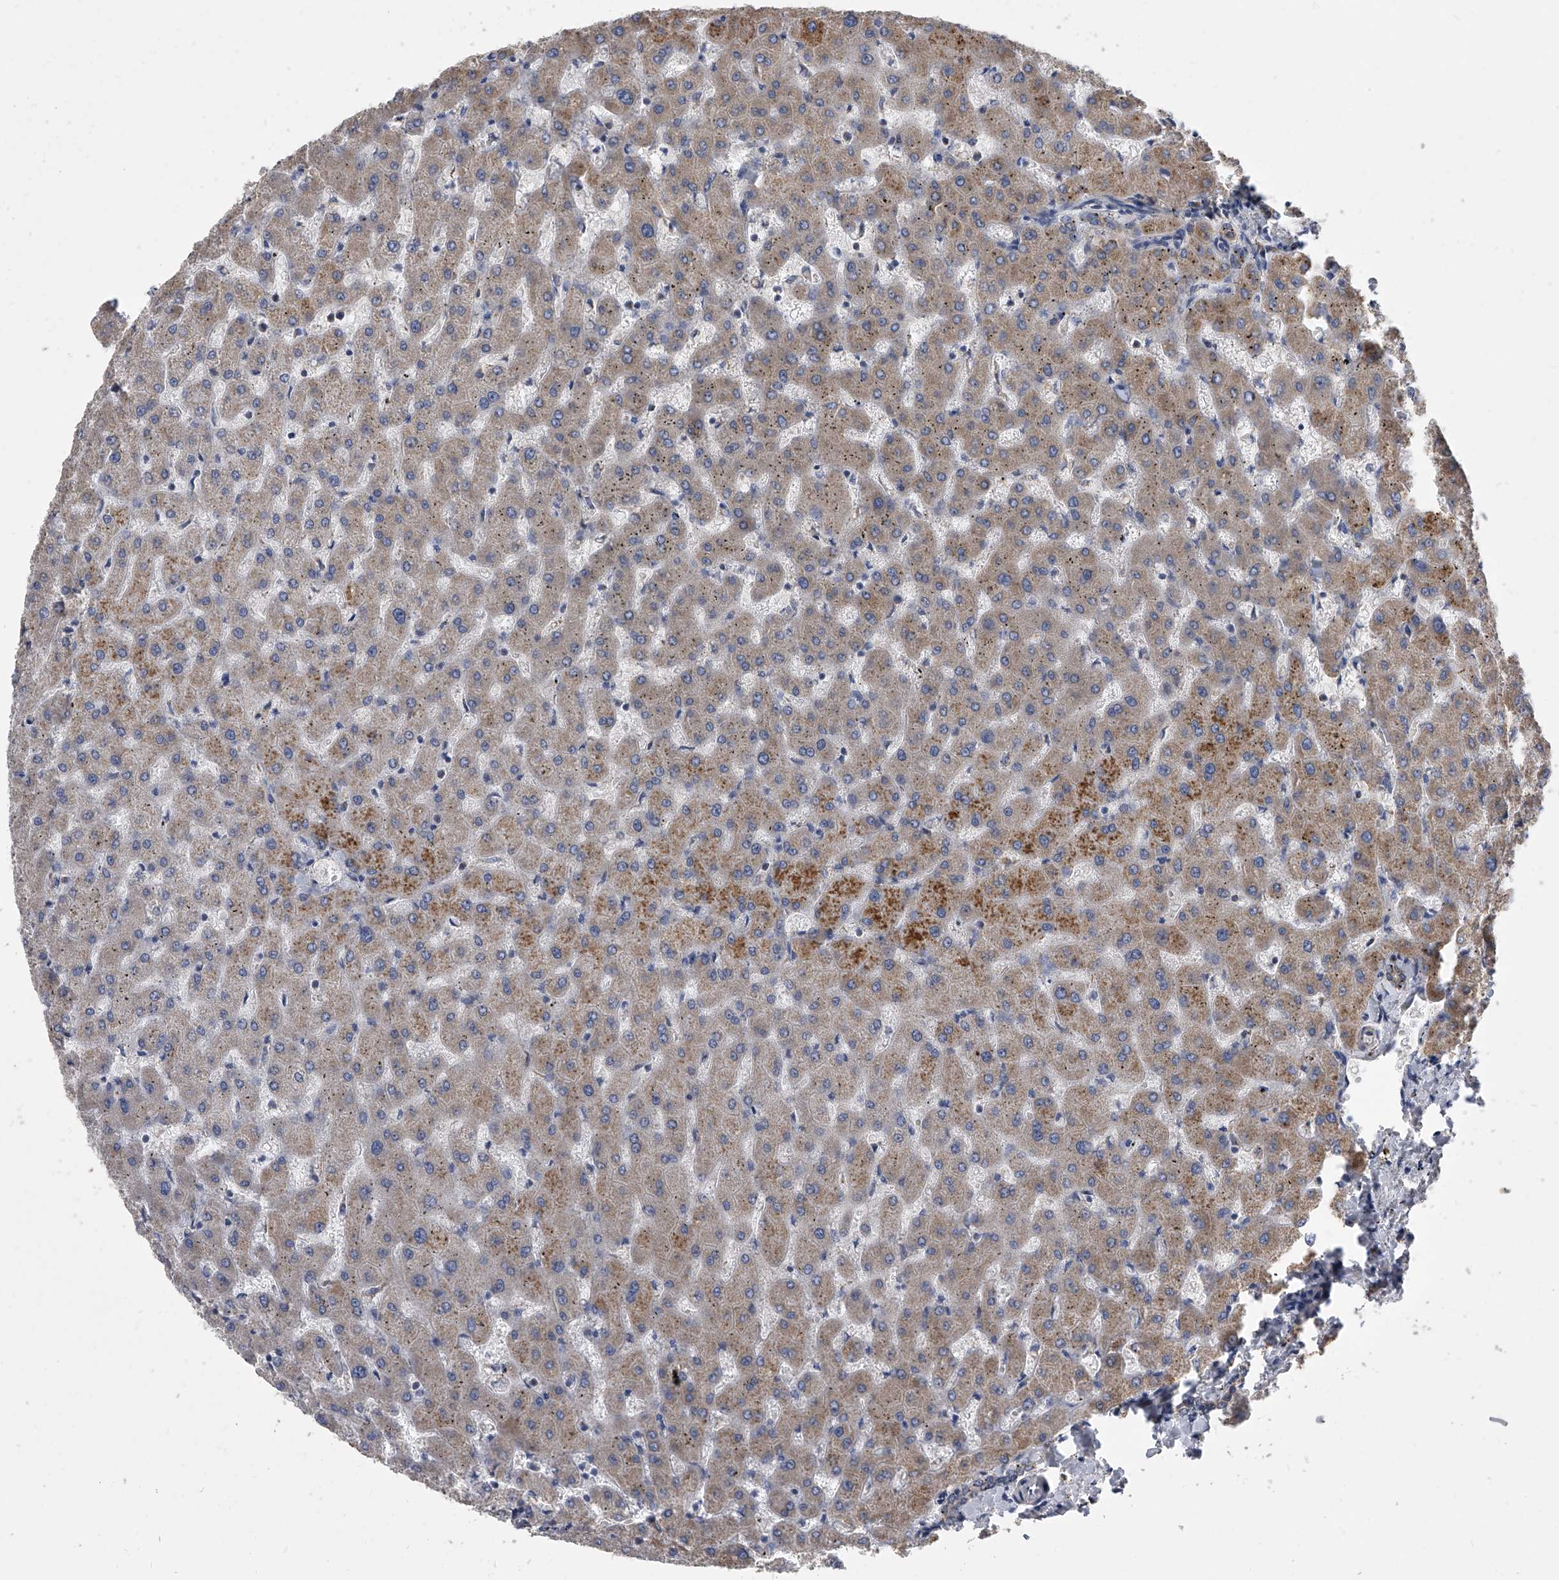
{"staining": {"intensity": "moderate", "quantity": ">75%", "location": "cytoplasmic/membranous"}, "tissue": "liver", "cell_type": "Cholangiocytes", "image_type": "normal", "snomed": [{"axis": "morphology", "description": "Normal tissue, NOS"}, {"axis": "topography", "description": "Liver"}], "caption": "Immunohistochemical staining of benign human liver demonstrates >75% levels of moderate cytoplasmic/membranous protein positivity in approximately >75% of cholangiocytes.", "gene": "MRPL28", "patient": {"sex": "female", "age": 63}}